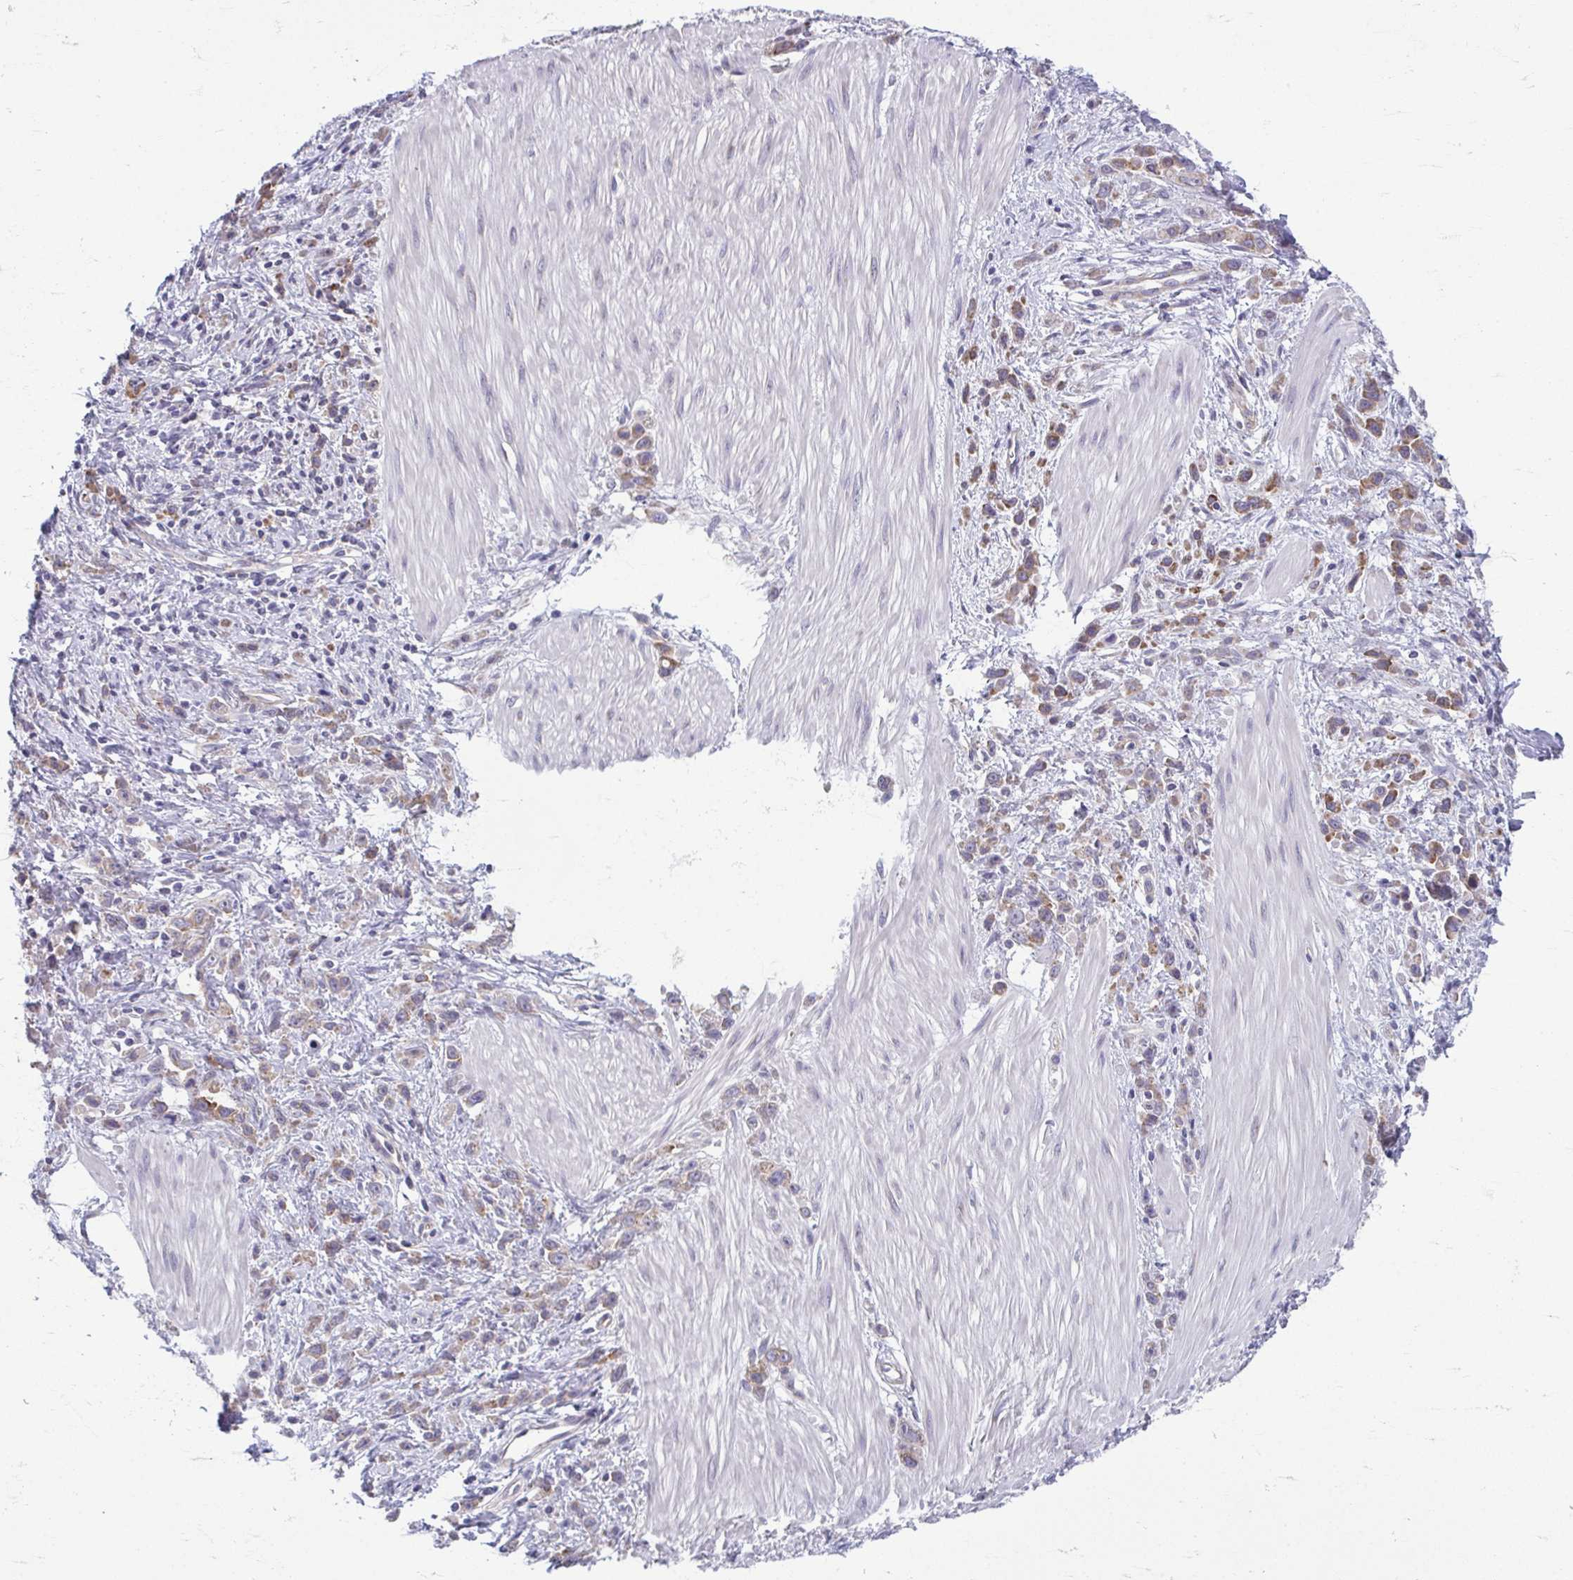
{"staining": {"intensity": "weak", "quantity": "25%-75%", "location": "cytoplasmic/membranous"}, "tissue": "stomach cancer", "cell_type": "Tumor cells", "image_type": "cancer", "snomed": [{"axis": "morphology", "description": "Adenocarcinoma, NOS"}, {"axis": "topography", "description": "Stomach"}], "caption": "An IHC micrograph of neoplastic tissue is shown. Protein staining in brown highlights weak cytoplasmic/membranous positivity in adenocarcinoma (stomach) within tumor cells.", "gene": "TMEM108", "patient": {"sex": "male", "age": 47}}